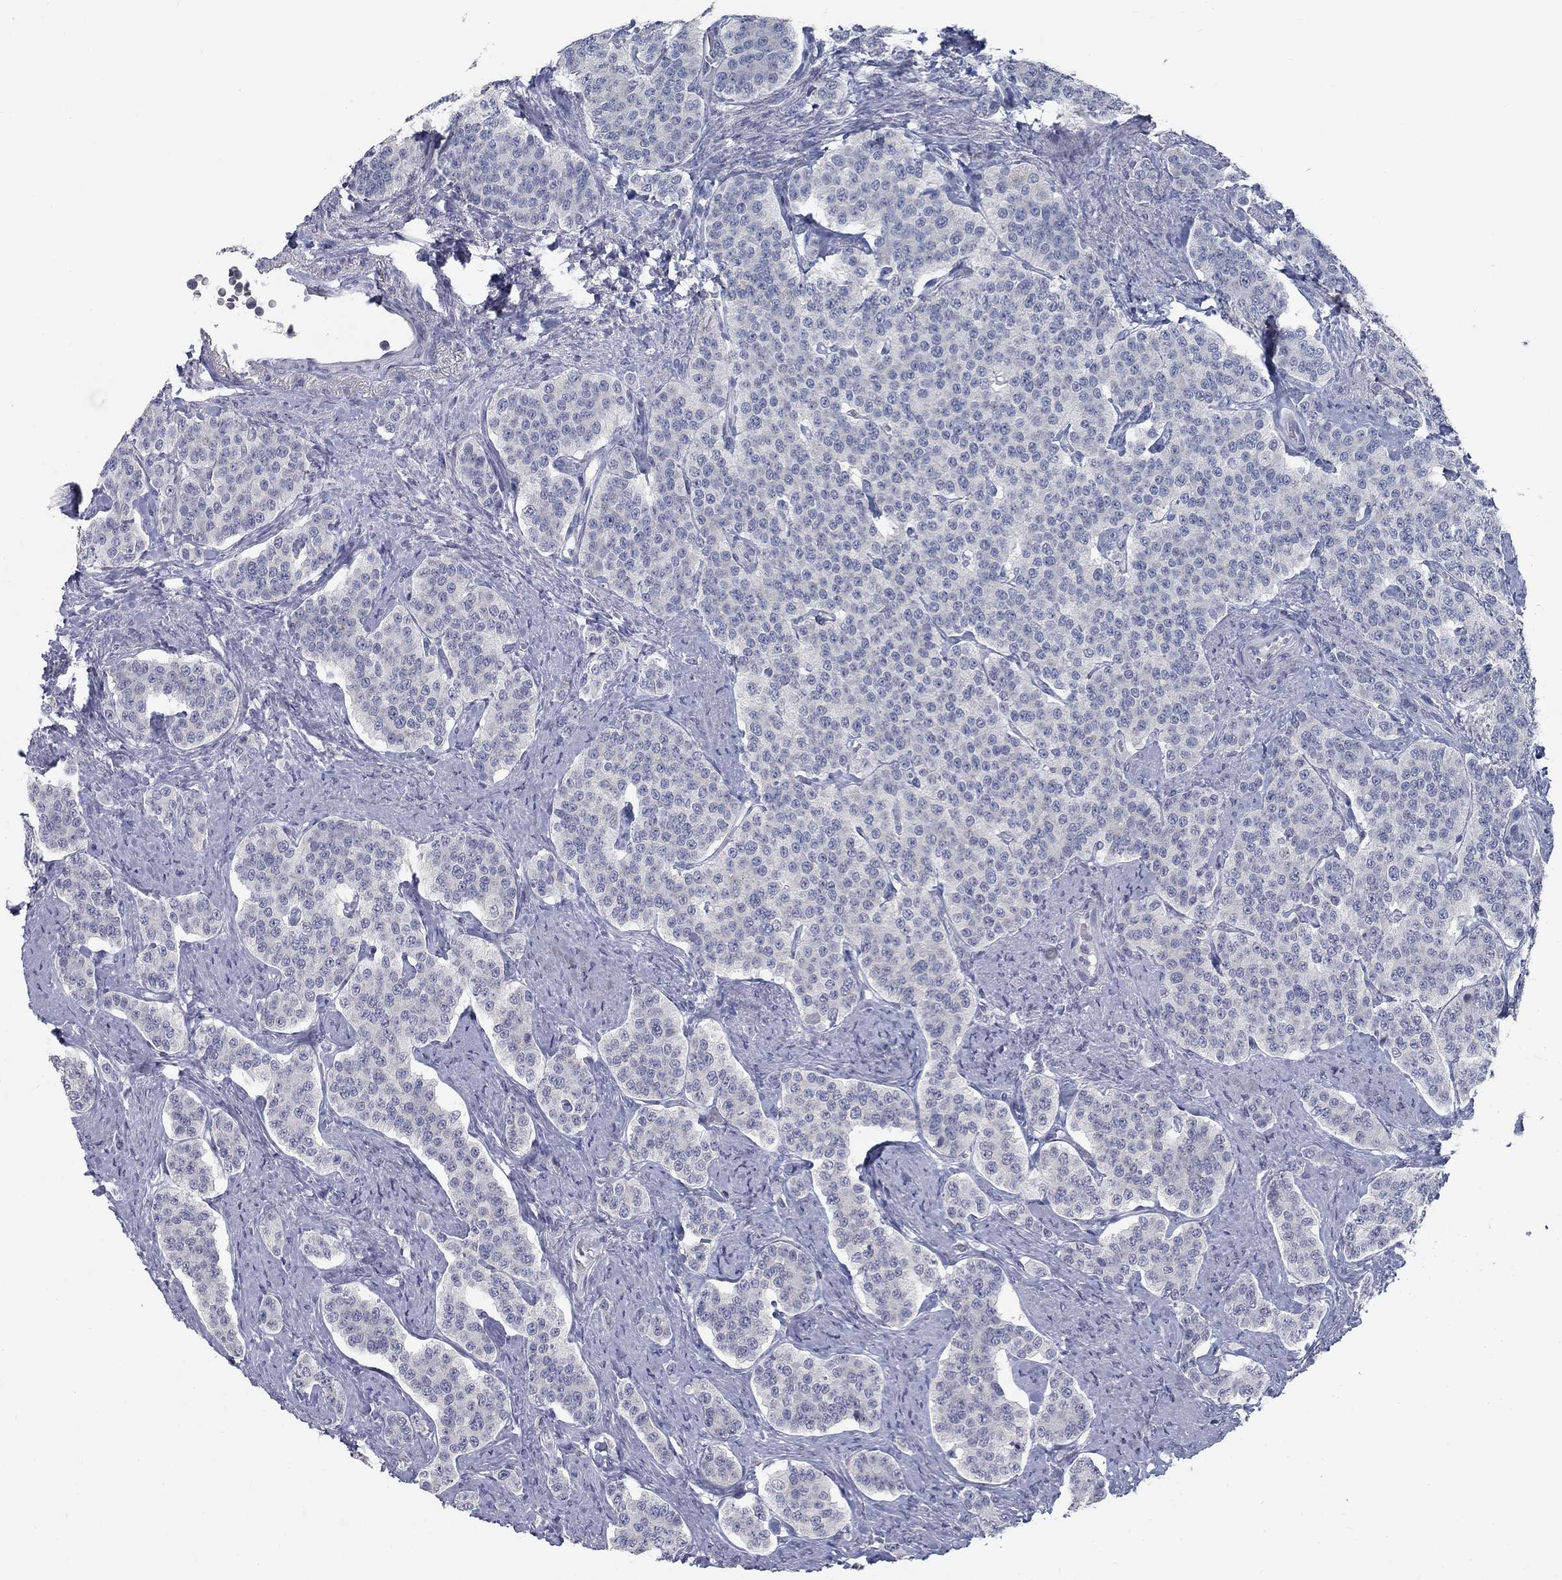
{"staining": {"intensity": "negative", "quantity": "none", "location": "none"}, "tissue": "carcinoid", "cell_type": "Tumor cells", "image_type": "cancer", "snomed": [{"axis": "morphology", "description": "Carcinoid, malignant, NOS"}, {"axis": "topography", "description": "Small intestine"}], "caption": "Immunohistochemical staining of human carcinoid shows no significant positivity in tumor cells.", "gene": "ATP1A3", "patient": {"sex": "female", "age": 58}}